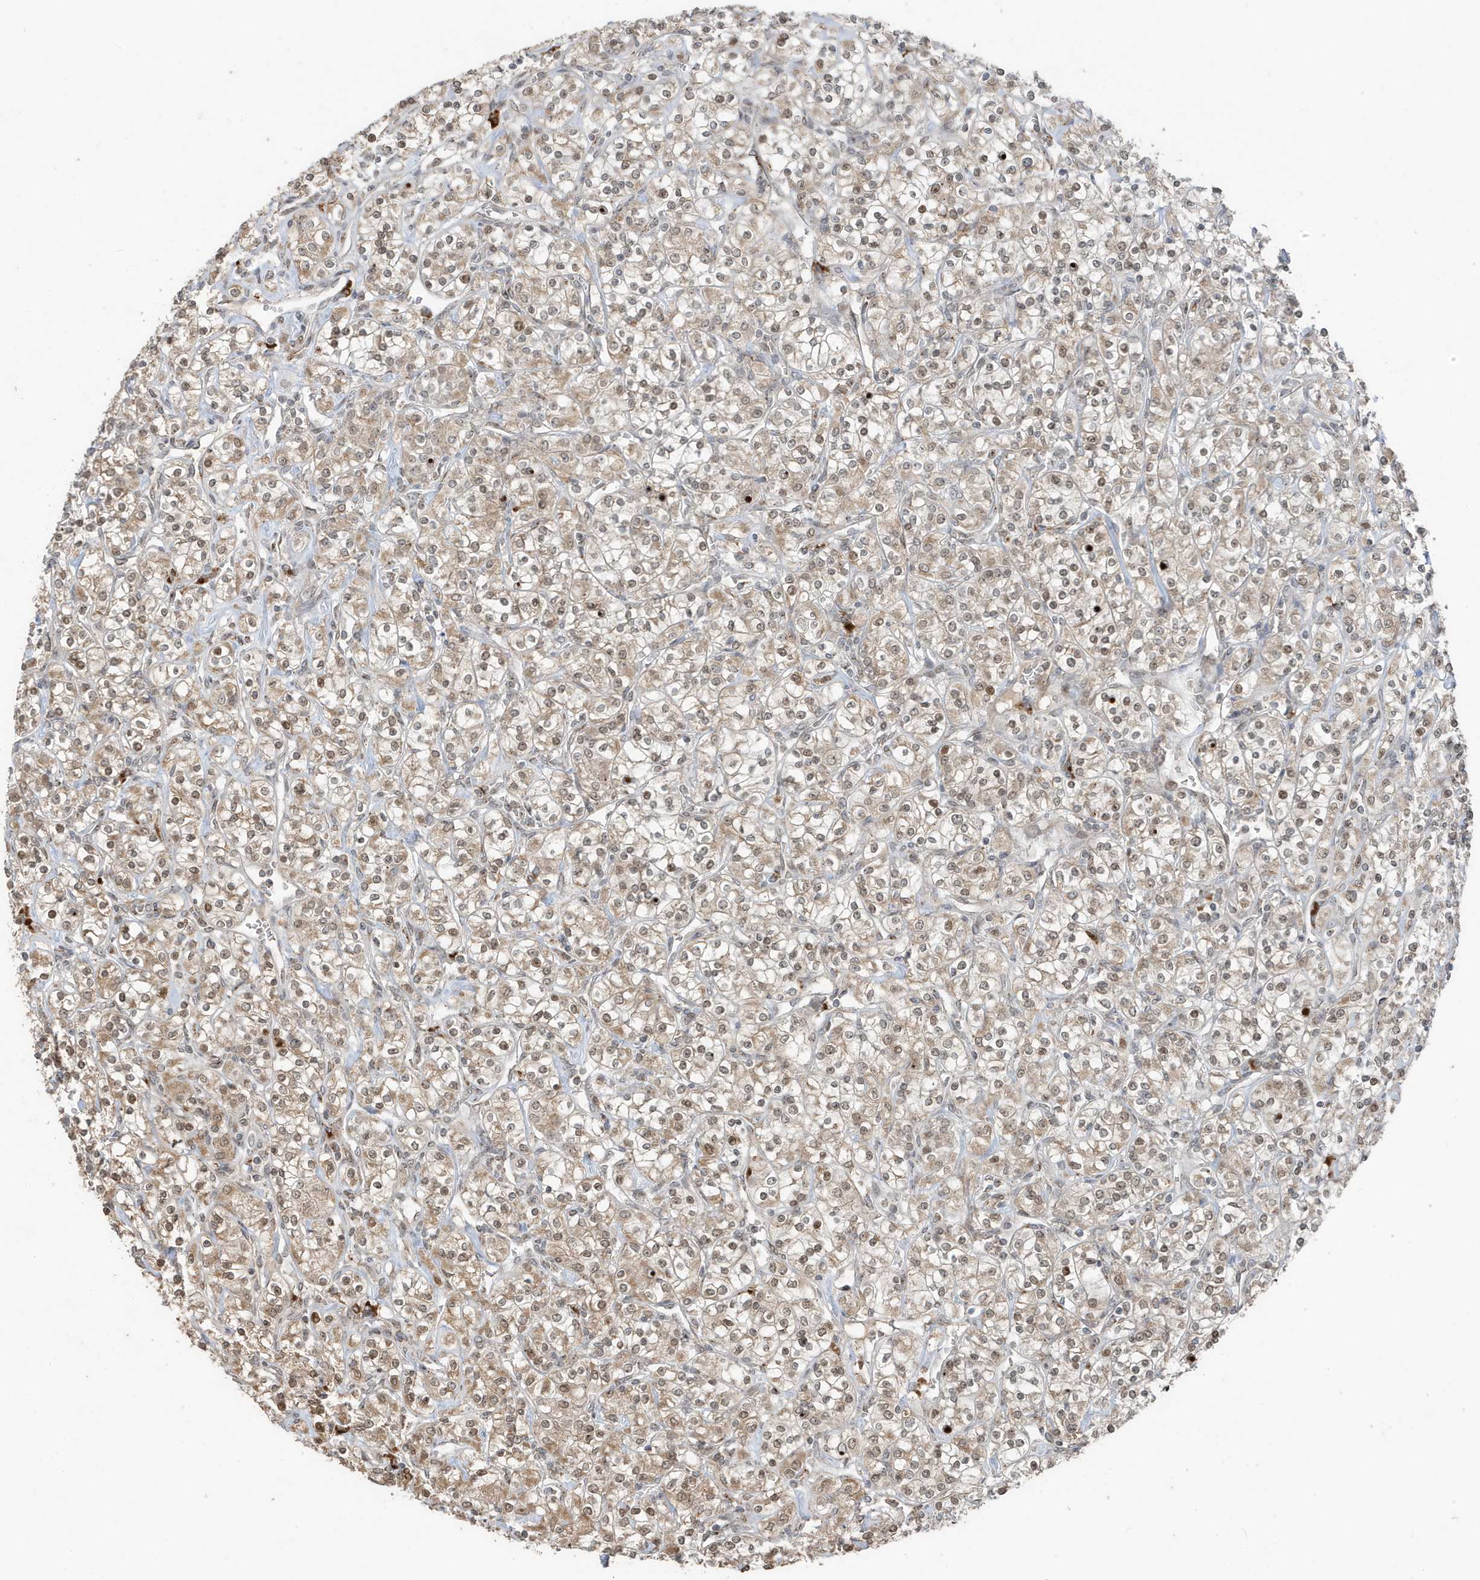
{"staining": {"intensity": "weak", "quantity": ">75%", "location": "cytoplasmic/membranous,nuclear"}, "tissue": "renal cancer", "cell_type": "Tumor cells", "image_type": "cancer", "snomed": [{"axis": "morphology", "description": "Adenocarcinoma, NOS"}, {"axis": "topography", "description": "Kidney"}], "caption": "The photomicrograph exhibits immunohistochemical staining of renal adenocarcinoma. There is weak cytoplasmic/membranous and nuclear positivity is present in approximately >75% of tumor cells. The staining is performed using DAB (3,3'-diaminobenzidine) brown chromogen to label protein expression. The nuclei are counter-stained blue using hematoxylin.", "gene": "RER1", "patient": {"sex": "male", "age": 77}}